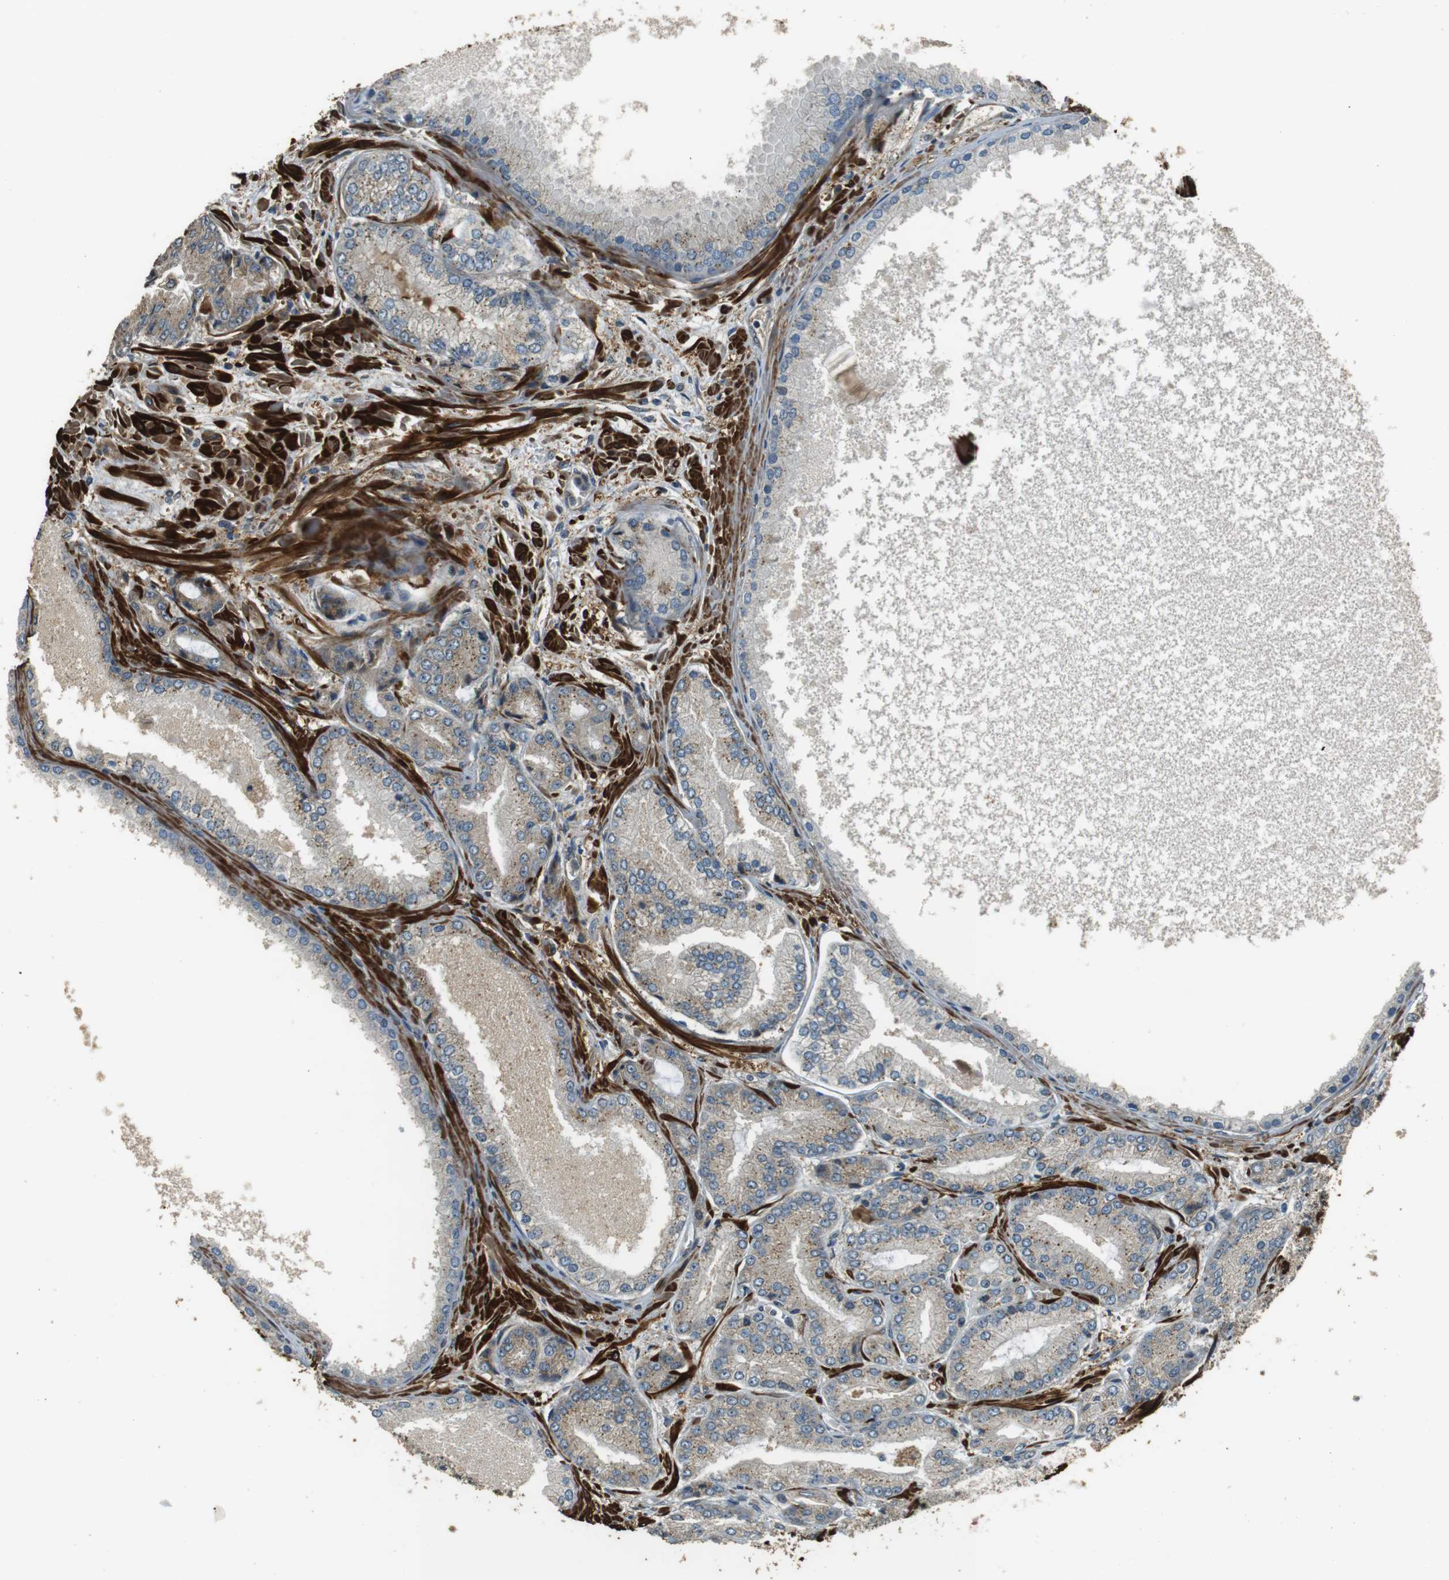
{"staining": {"intensity": "moderate", "quantity": "<25%", "location": "cytoplasmic/membranous"}, "tissue": "prostate cancer", "cell_type": "Tumor cells", "image_type": "cancer", "snomed": [{"axis": "morphology", "description": "Adenocarcinoma, High grade"}, {"axis": "topography", "description": "Prostate"}], "caption": "Protein expression analysis of human adenocarcinoma (high-grade) (prostate) reveals moderate cytoplasmic/membranous expression in about <25% of tumor cells. (Brightfield microscopy of DAB IHC at high magnification).", "gene": "MSRB3", "patient": {"sex": "male", "age": 59}}